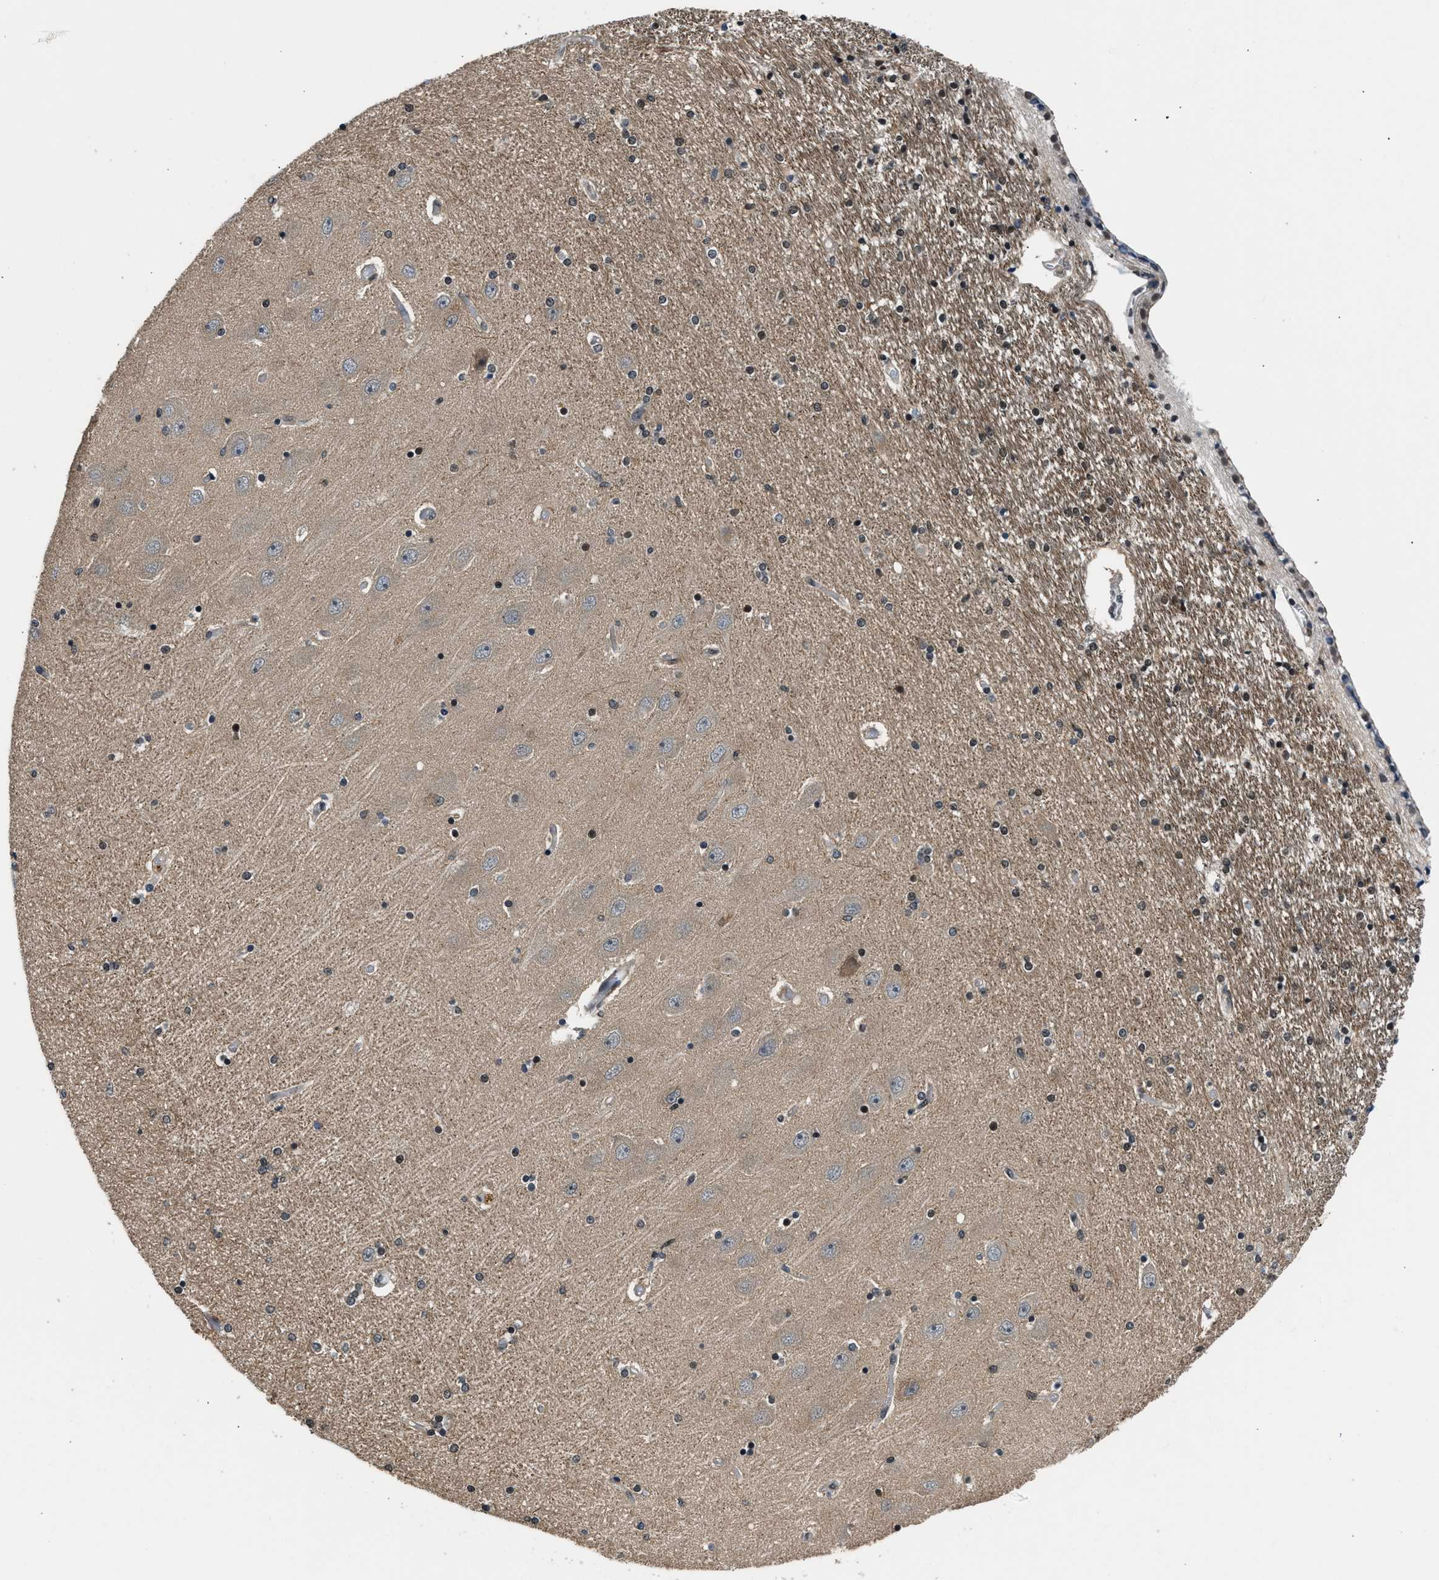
{"staining": {"intensity": "moderate", "quantity": "25%-75%", "location": "nuclear"}, "tissue": "hippocampus", "cell_type": "Glial cells", "image_type": "normal", "snomed": [{"axis": "morphology", "description": "Normal tissue, NOS"}, {"axis": "topography", "description": "Hippocampus"}], "caption": "High-magnification brightfield microscopy of normal hippocampus stained with DAB (brown) and counterstained with hematoxylin (blue). glial cells exhibit moderate nuclear expression is seen in about25%-75% of cells. The staining was performed using DAB (3,3'-diaminobenzidine), with brown indicating positive protein expression. Nuclei are stained blue with hematoxylin.", "gene": "MTMR1", "patient": {"sex": "female", "age": 54}}